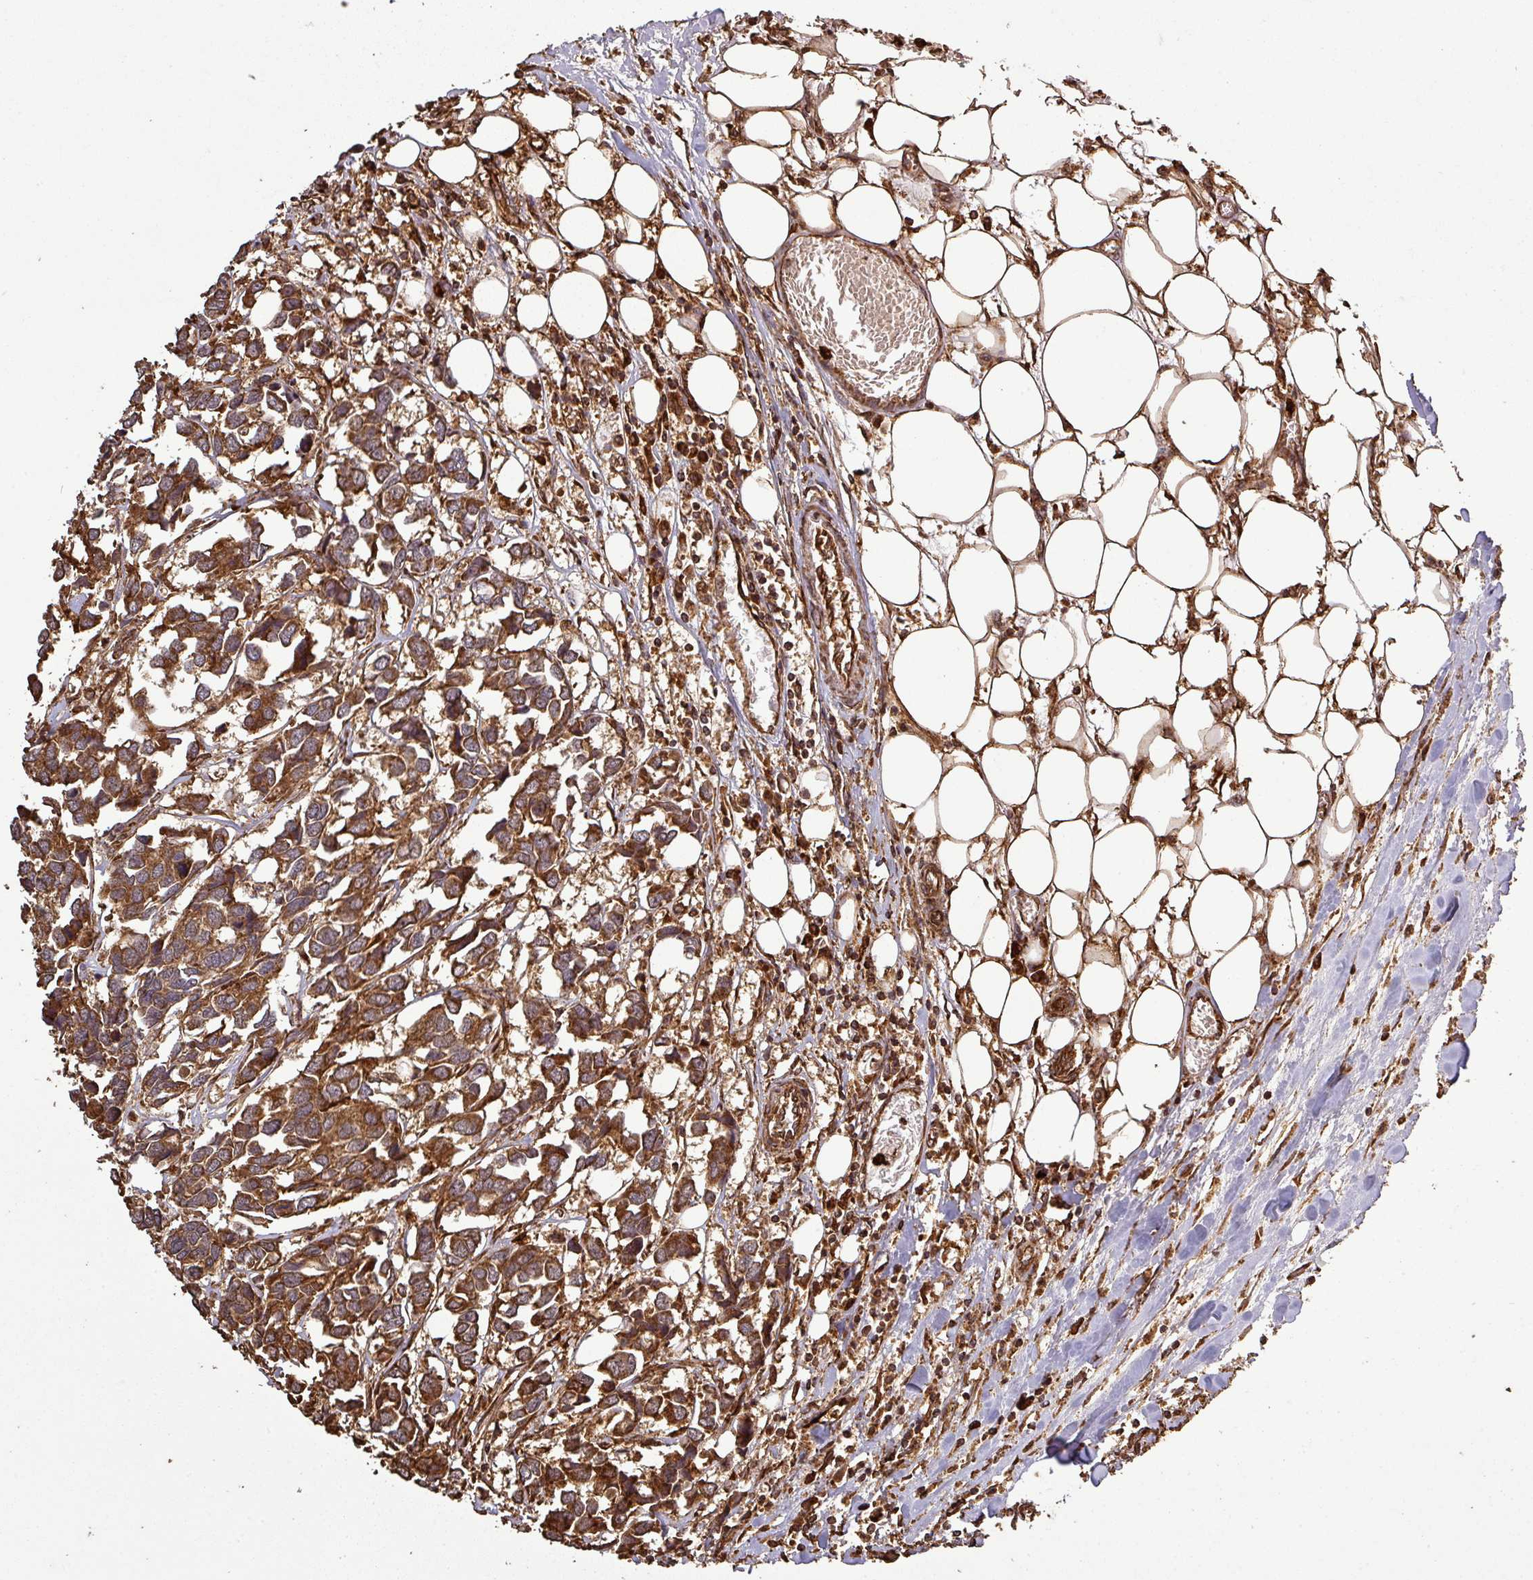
{"staining": {"intensity": "strong", "quantity": ">75%", "location": "cytoplasmic/membranous"}, "tissue": "breast cancer", "cell_type": "Tumor cells", "image_type": "cancer", "snomed": [{"axis": "morphology", "description": "Duct carcinoma"}, {"axis": "topography", "description": "Breast"}], "caption": "The immunohistochemical stain labels strong cytoplasmic/membranous positivity in tumor cells of breast cancer tissue.", "gene": "PLEKHM1", "patient": {"sex": "female", "age": 83}}